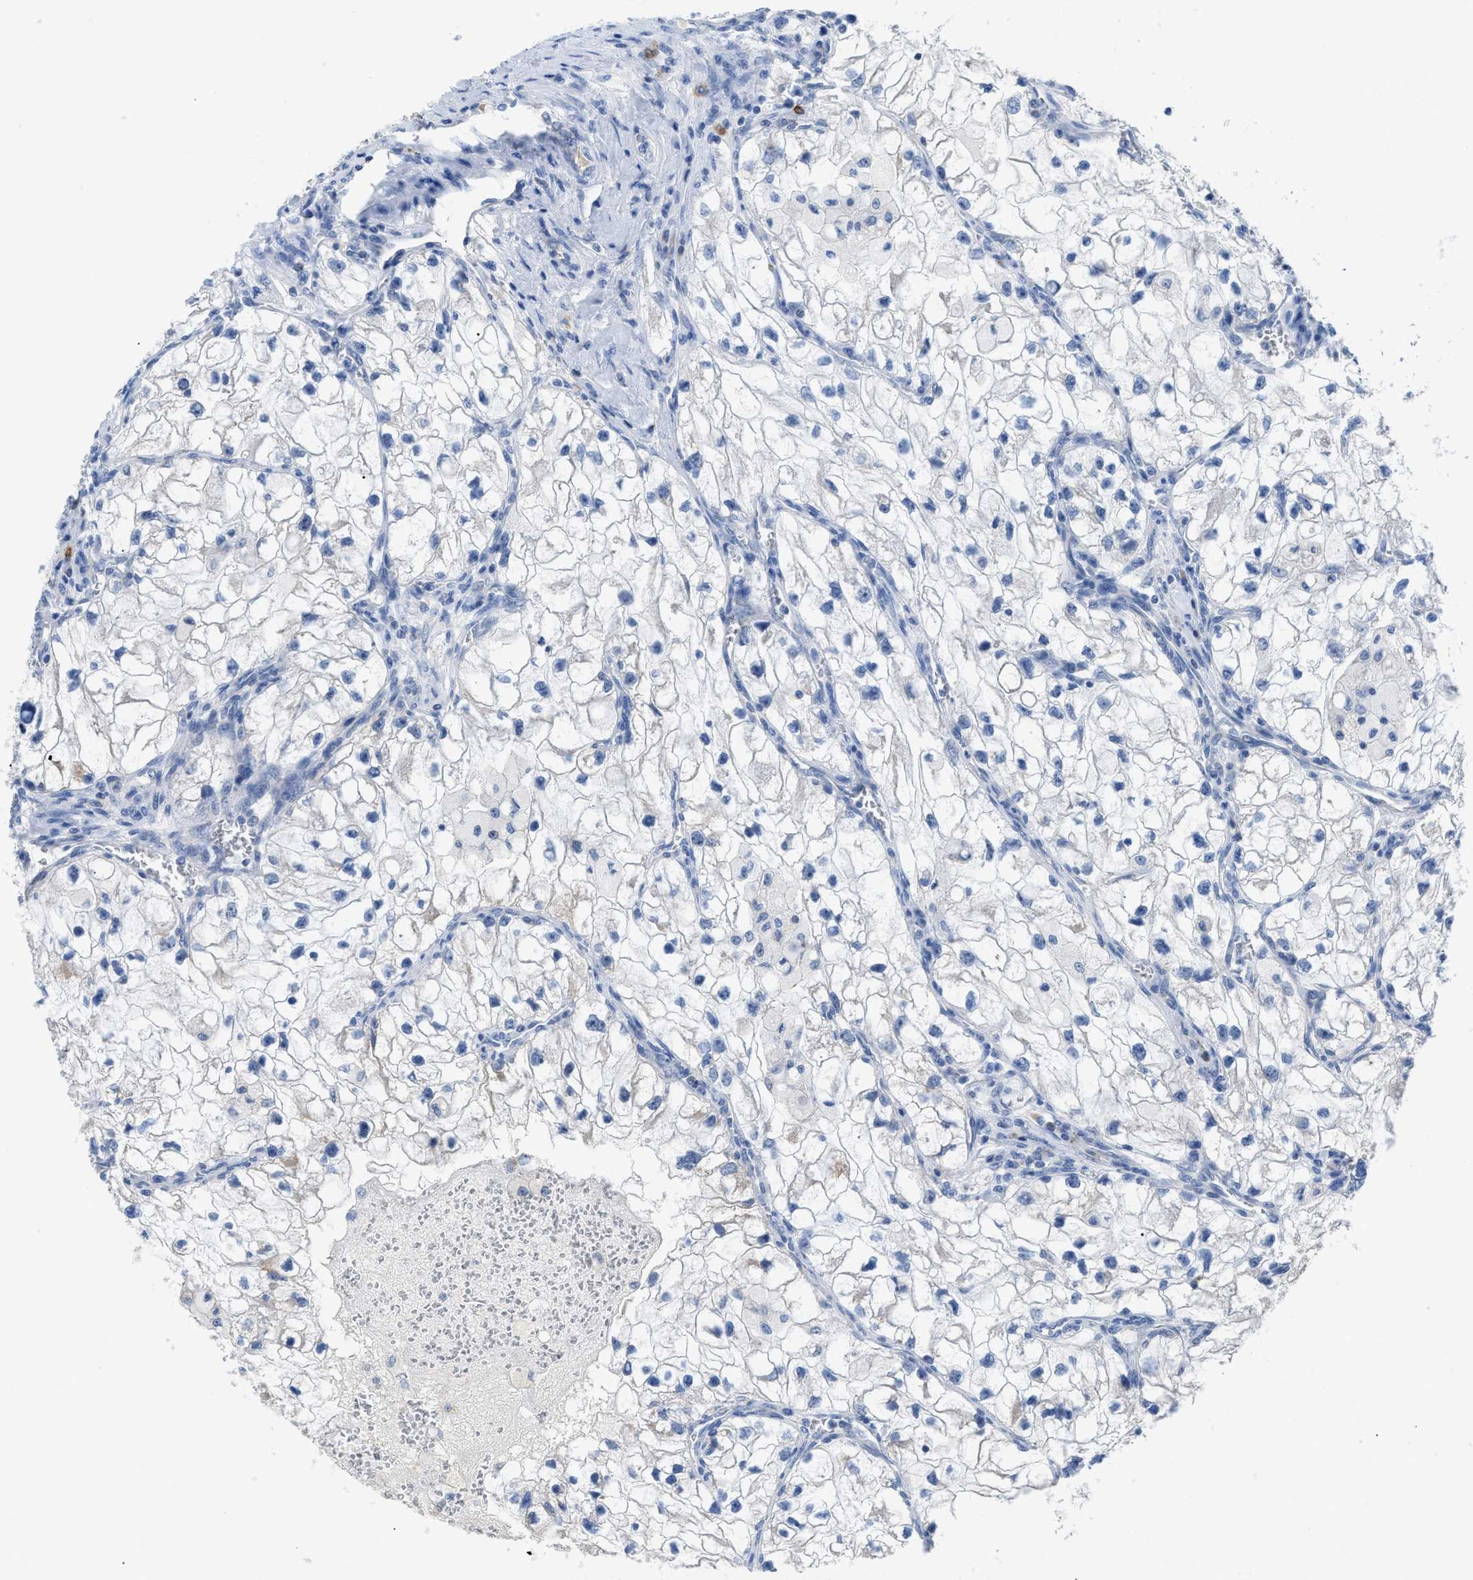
{"staining": {"intensity": "negative", "quantity": "none", "location": "none"}, "tissue": "renal cancer", "cell_type": "Tumor cells", "image_type": "cancer", "snomed": [{"axis": "morphology", "description": "Adenocarcinoma, NOS"}, {"axis": "topography", "description": "Kidney"}], "caption": "A high-resolution image shows immunohistochemistry staining of adenocarcinoma (renal), which displays no significant staining in tumor cells.", "gene": "ETFA", "patient": {"sex": "female", "age": 70}}